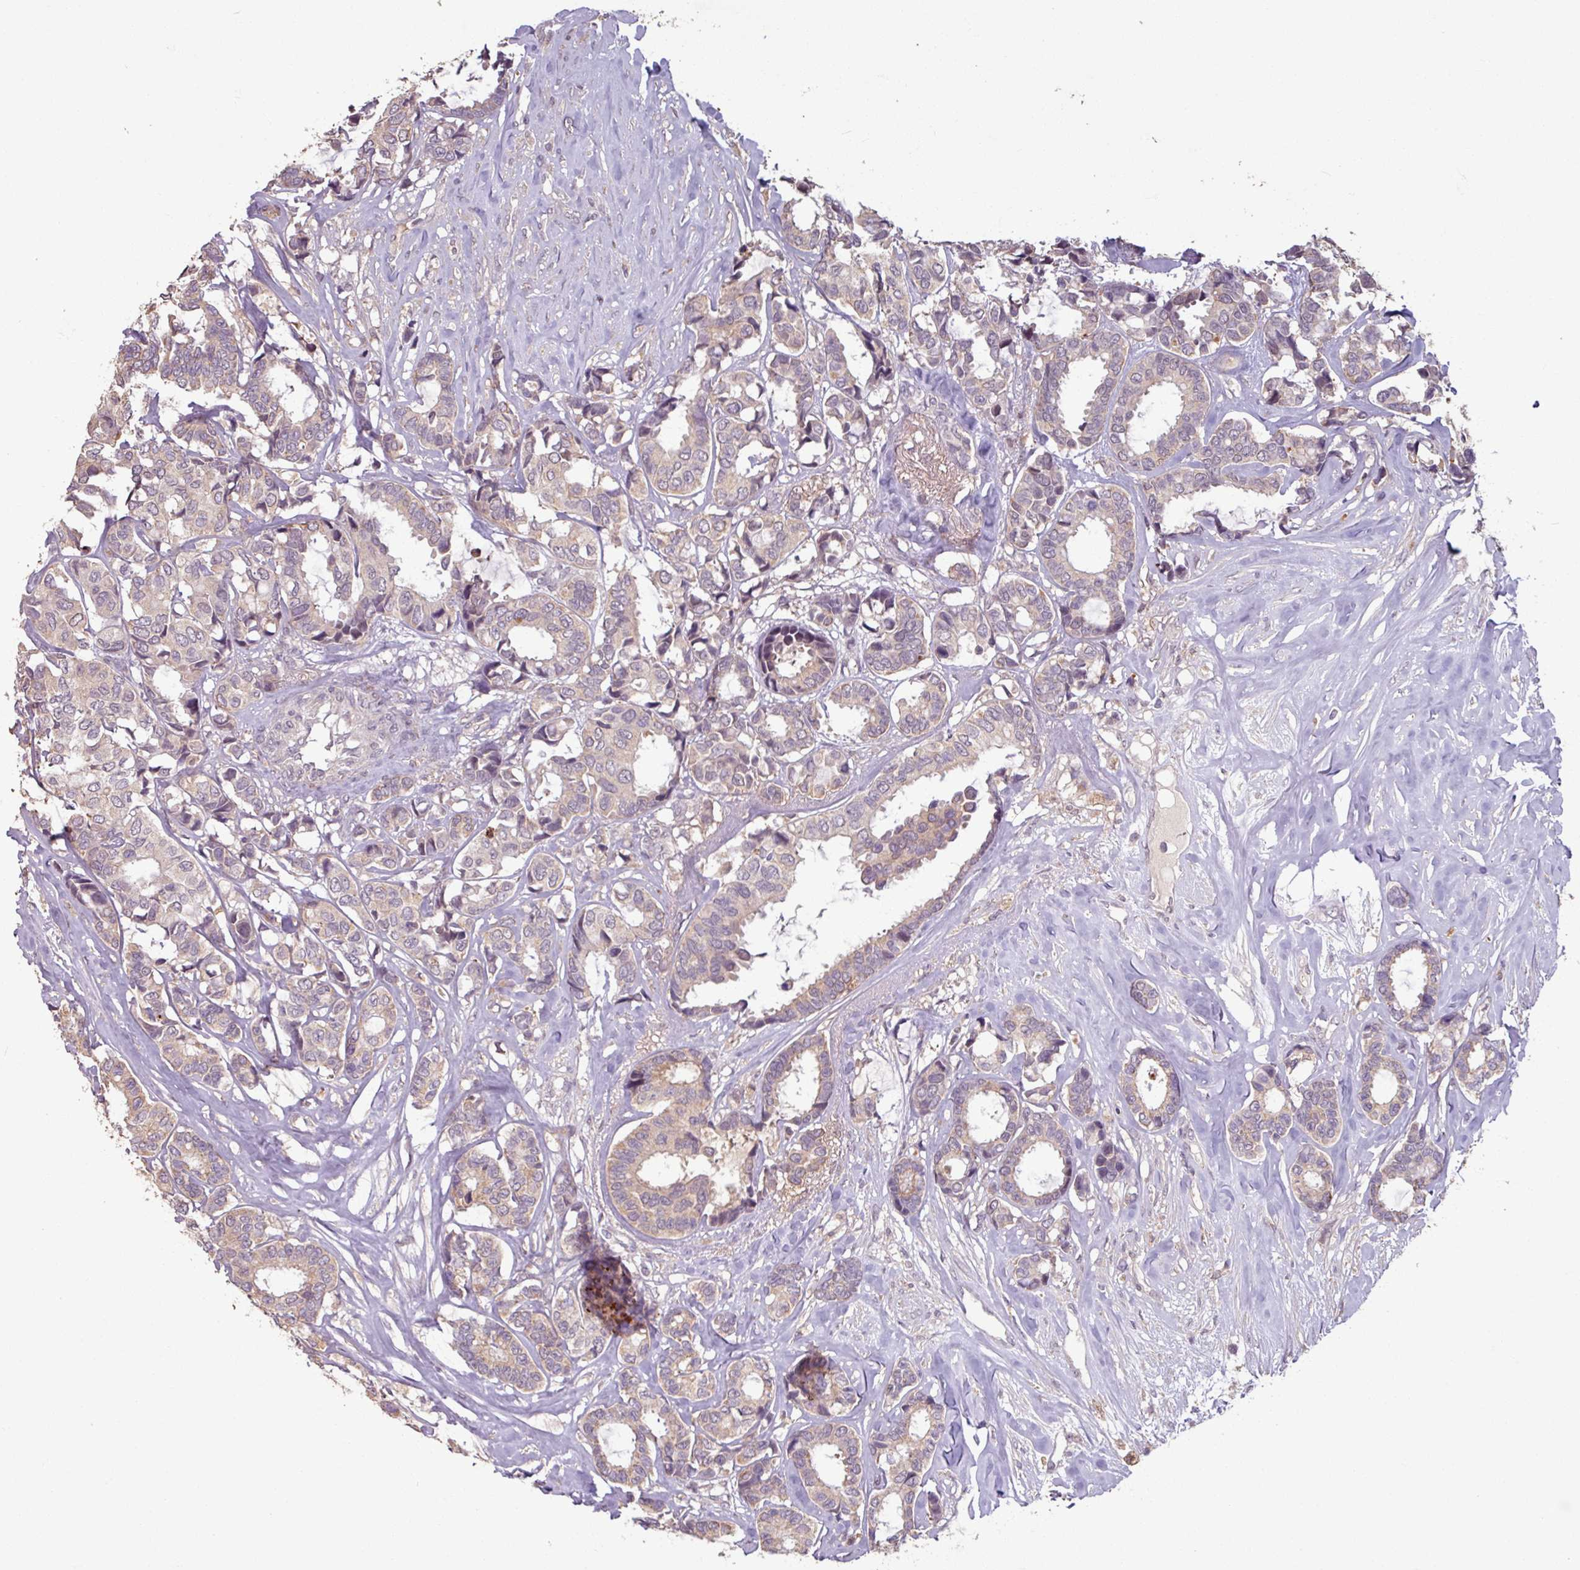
{"staining": {"intensity": "weak", "quantity": "<25%", "location": "cytoplasmic/membranous"}, "tissue": "breast cancer", "cell_type": "Tumor cells", "image_type": "cancer", "snomed": [{"axis": "morphology", "description": "Duct carcinoma"}, {"axis": "topography", "description": "Breast"}], "caption": "Breast cancer was stained to show a protein in brown. There is no significant staining in tumor cells. (Stains: DAB IHC with hematoxylin counter stain, Microscopy: brightfield microscopy at high magnification).", "gene": "OR6B1", "patient": {"sex": "female", "age": 87}}